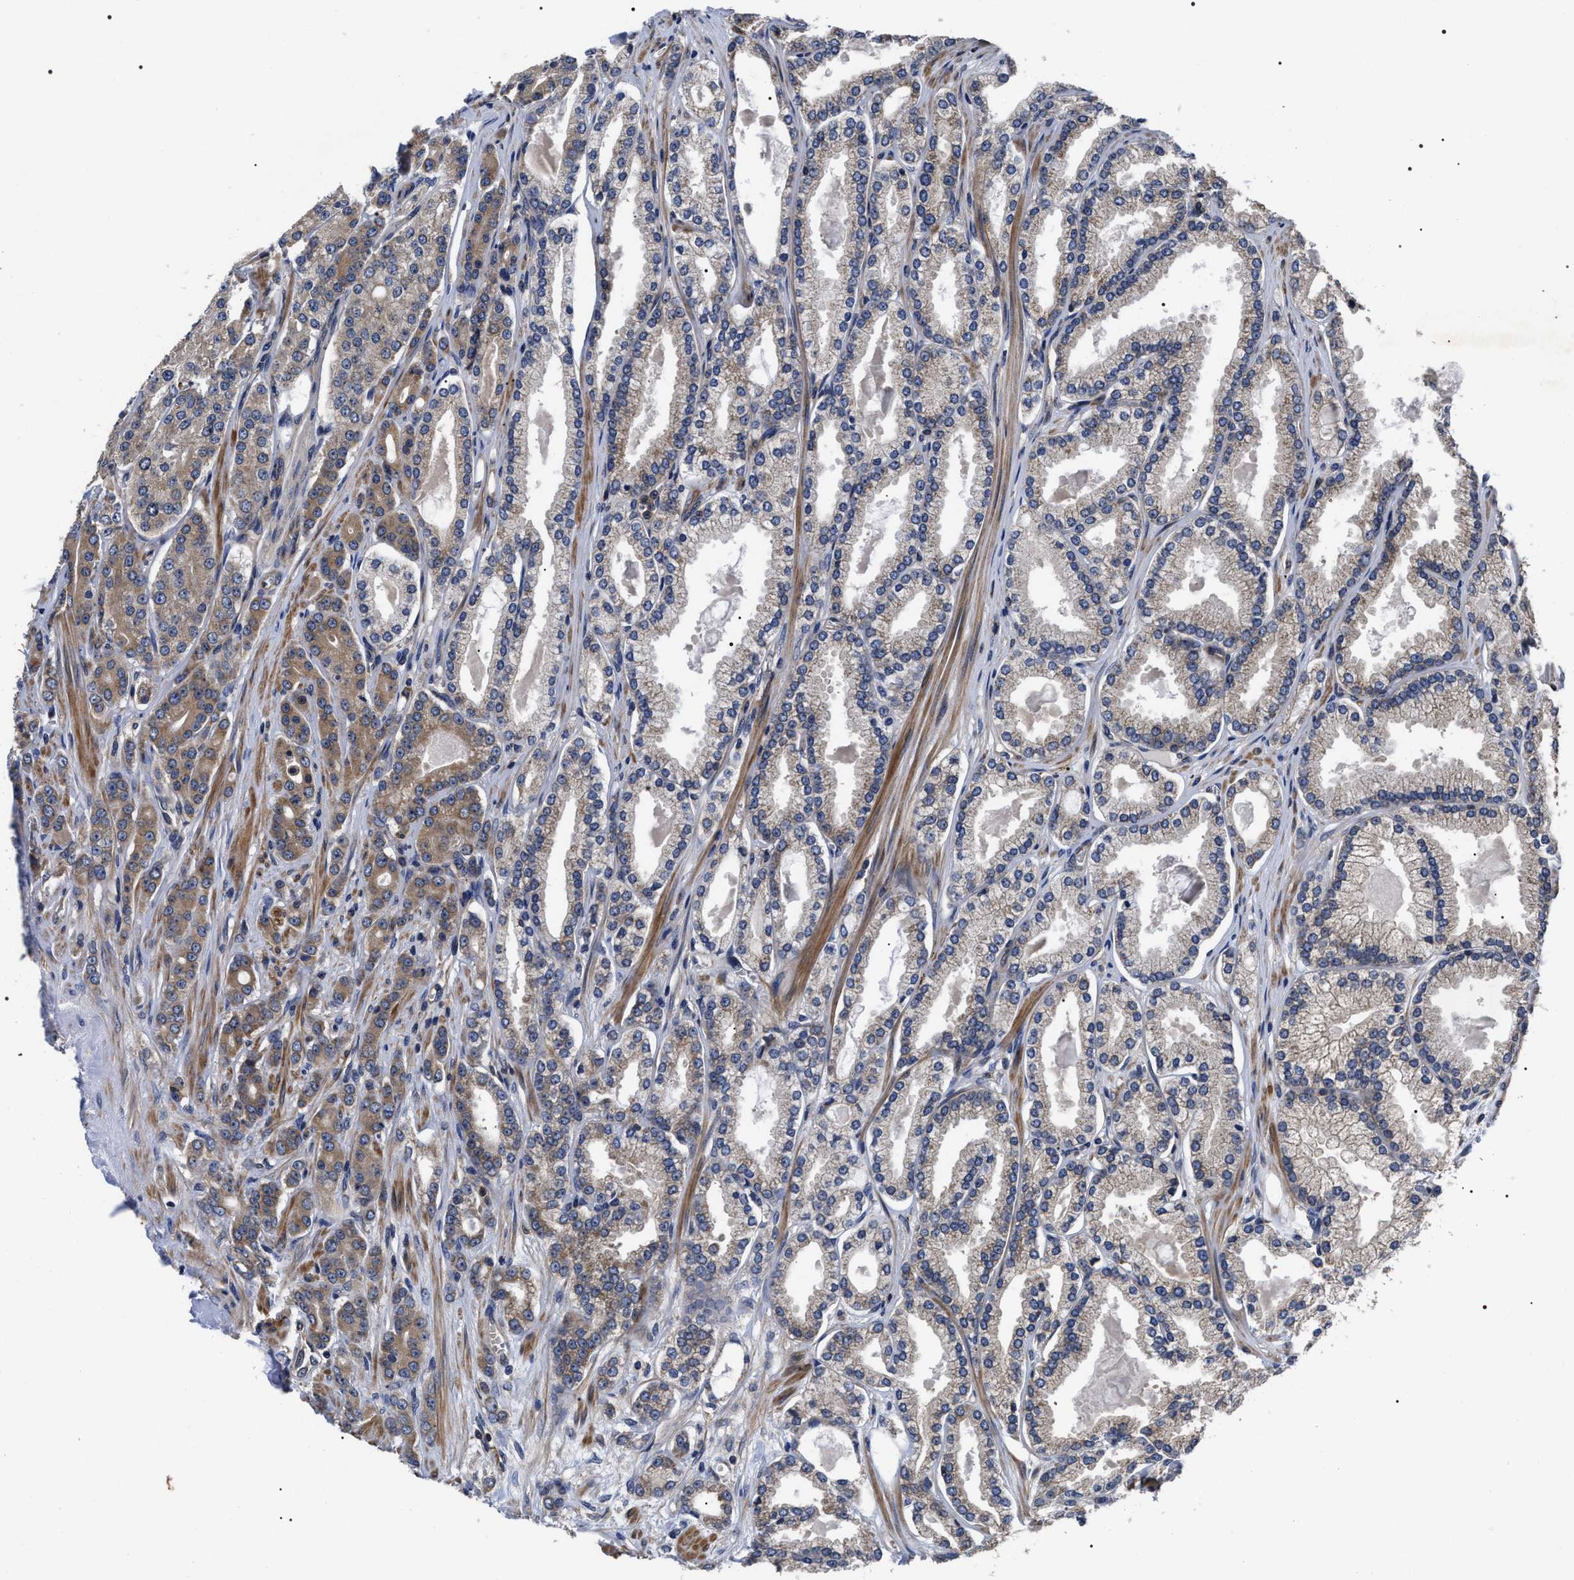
{"staining": {"intensity": "moderate", "quantity": "<25%", "location": "cytoplasmic/membranous"}, "tissue": "prostate cancer", "cell_type": "Tumor cells", "image_type": "cancer", "snomed": [{"axis": "morphology", "description": "Adenocarcinoma, High grade"}, {"axis": "topography", "description": "Prostate"}], "caption": "IHC staining of prostate high-grade adenocarcinoma, which reveals low levels of moderate cytoplasmic/membranous positivity in about <25% of tumor cells indicating moderate cytoplasmic/membranous protein positivity. The staining was performed using DAB (brown) for protein detection and nuclei were counterstained in hematoxylin (blue).", "gene": "MIS18A", "patient": {"sex": "male", "age": 71}}